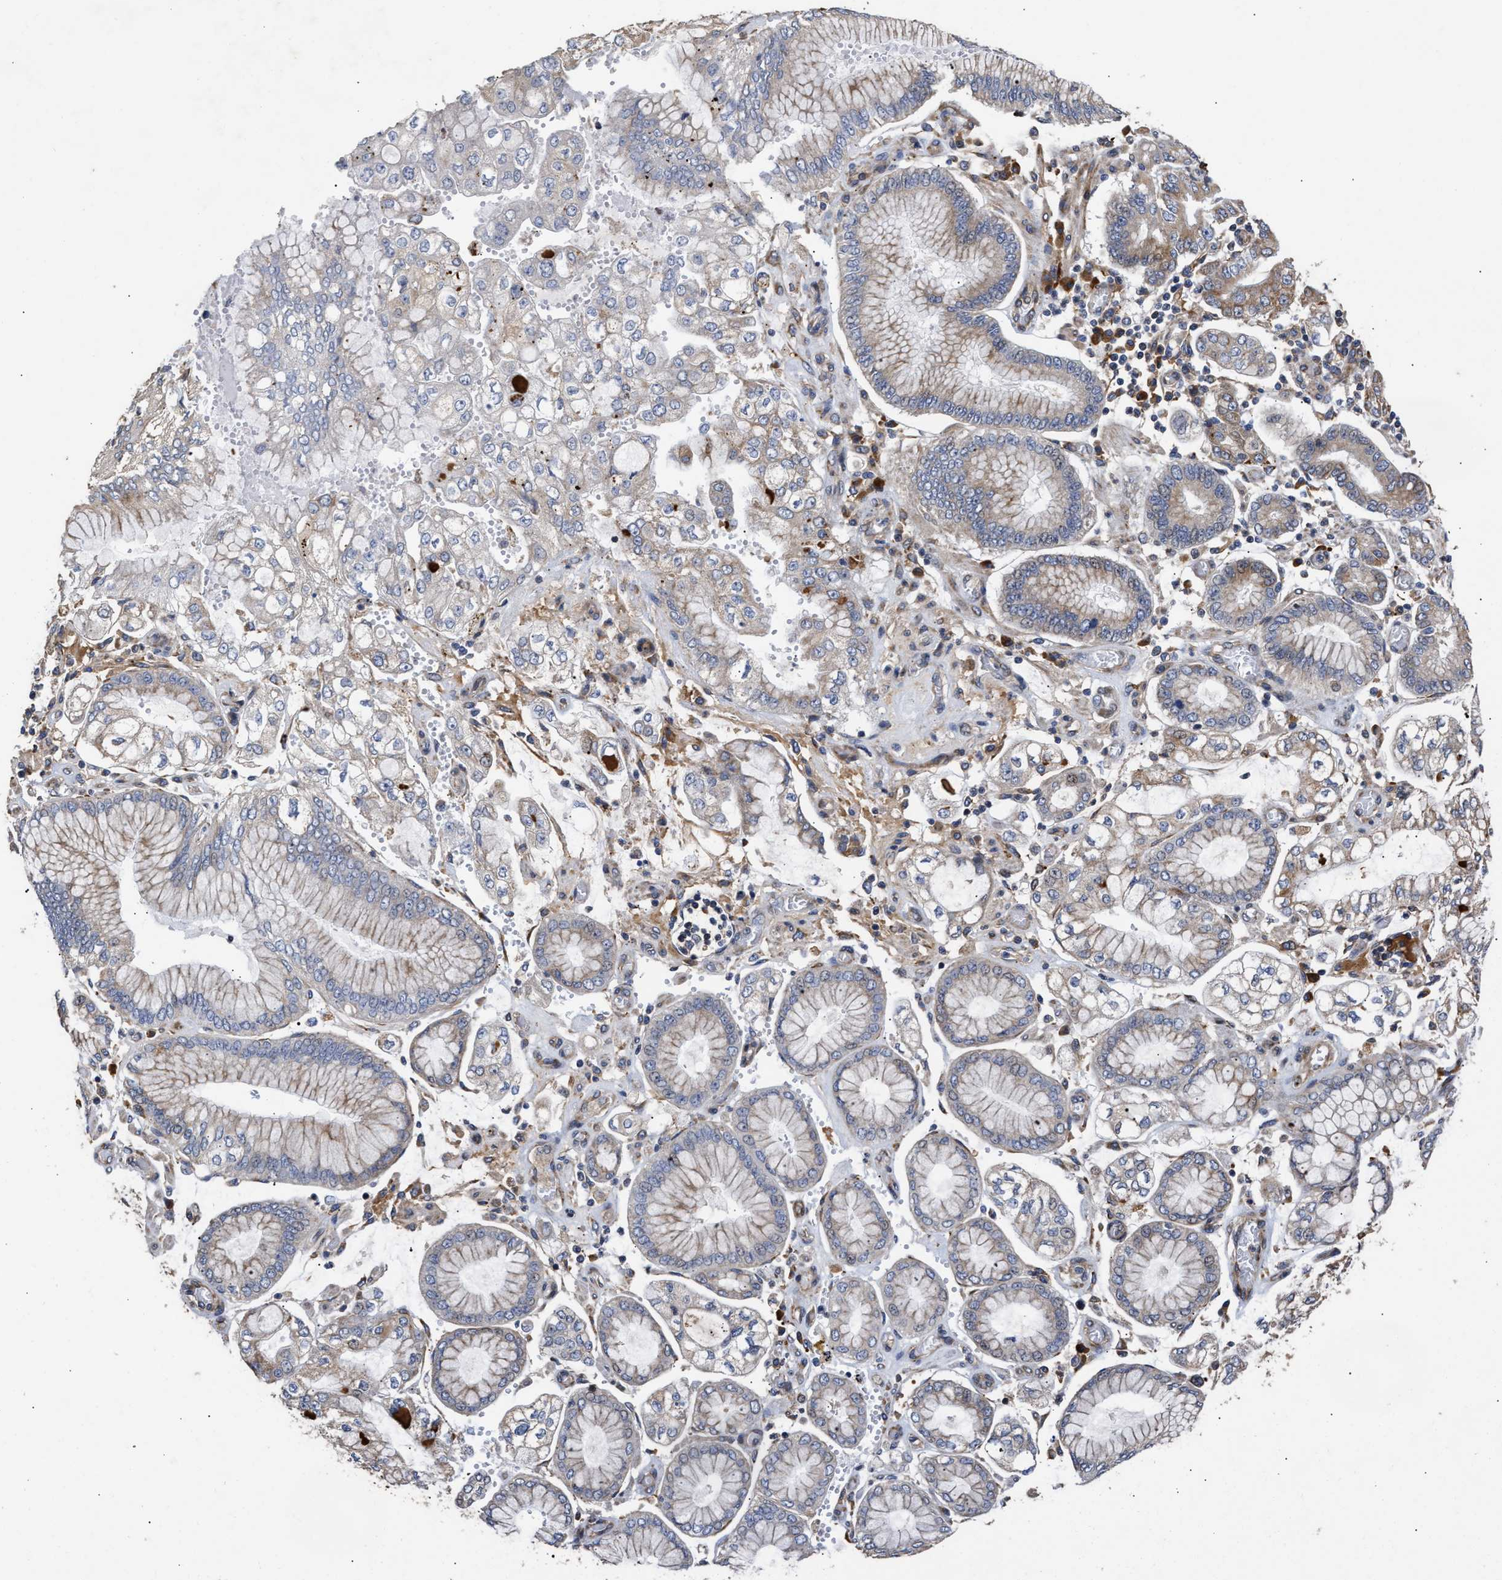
{"staining": {"intensity": "weak", "quantity": "25%-75%", "location": "cytoplasmic/membranous"}, "tissue": "stomach cancer", "cell_type": "Tumor cells", "image_type": "cancer", "snomed": [{"axis": "morphology", "description": "Adenocarcinoma, NOS"}, {"axis": "topography", "description": "Stomach"}], "caption": "Brown immunohistochemical staining in human stomach adenocarcinoma reveals weak cytoplasmic/membranous expression in about 25%-75% of tumor cells.", "gene": "GOSR1", "patient": {"sex": "male", "age": 76}}